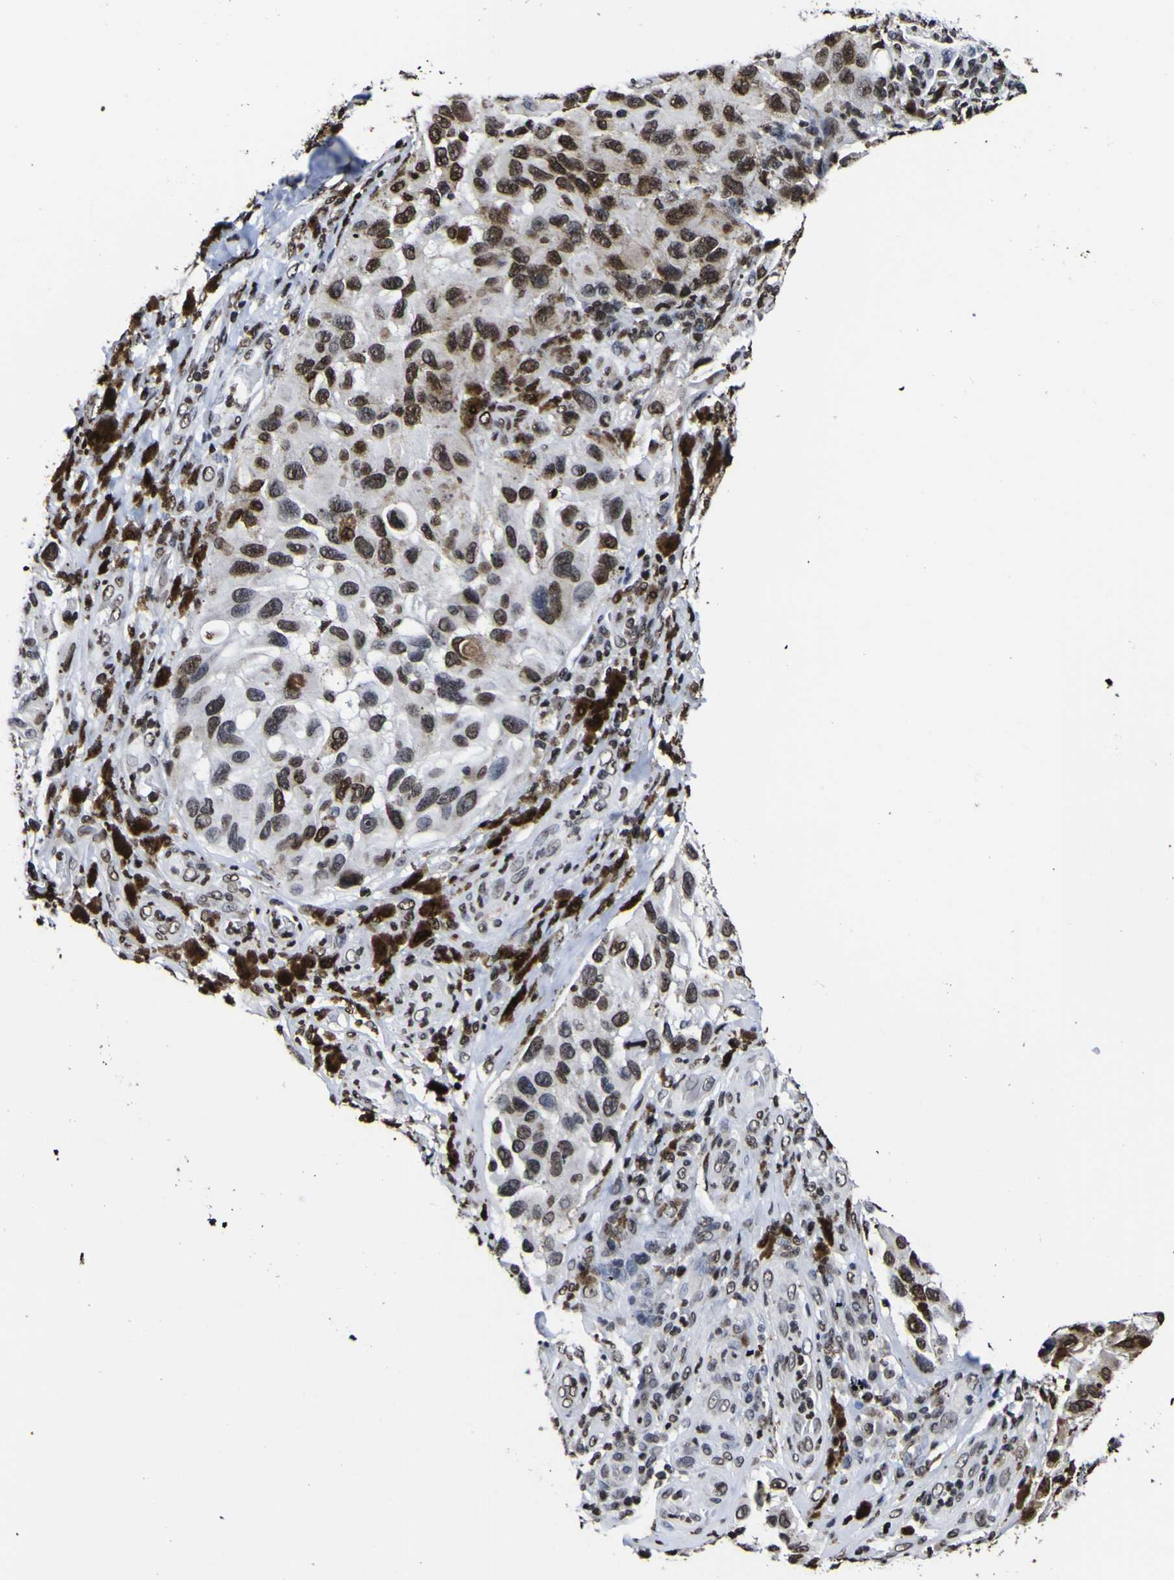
{"staining": {"intensity": "strong", "quantity": ">75%", "location": "nuclear"}, "tissue": "melanoma", "cell_type": "Tumor cells", "image_type": "cancer", "snomed": [{"axis": "morphology", "description": "Malignant melanoma, NOS"}, {"axis": "topography", "description": "Skin"}], "caption": "Immunohistochemical staining of melanoma reveals high levels of strong nuclear expression in about >75% of tumor cells. Nuclei are stained in blue.", "gene": "PIAS1", "patient": {"sex": "female", "age": 73}}